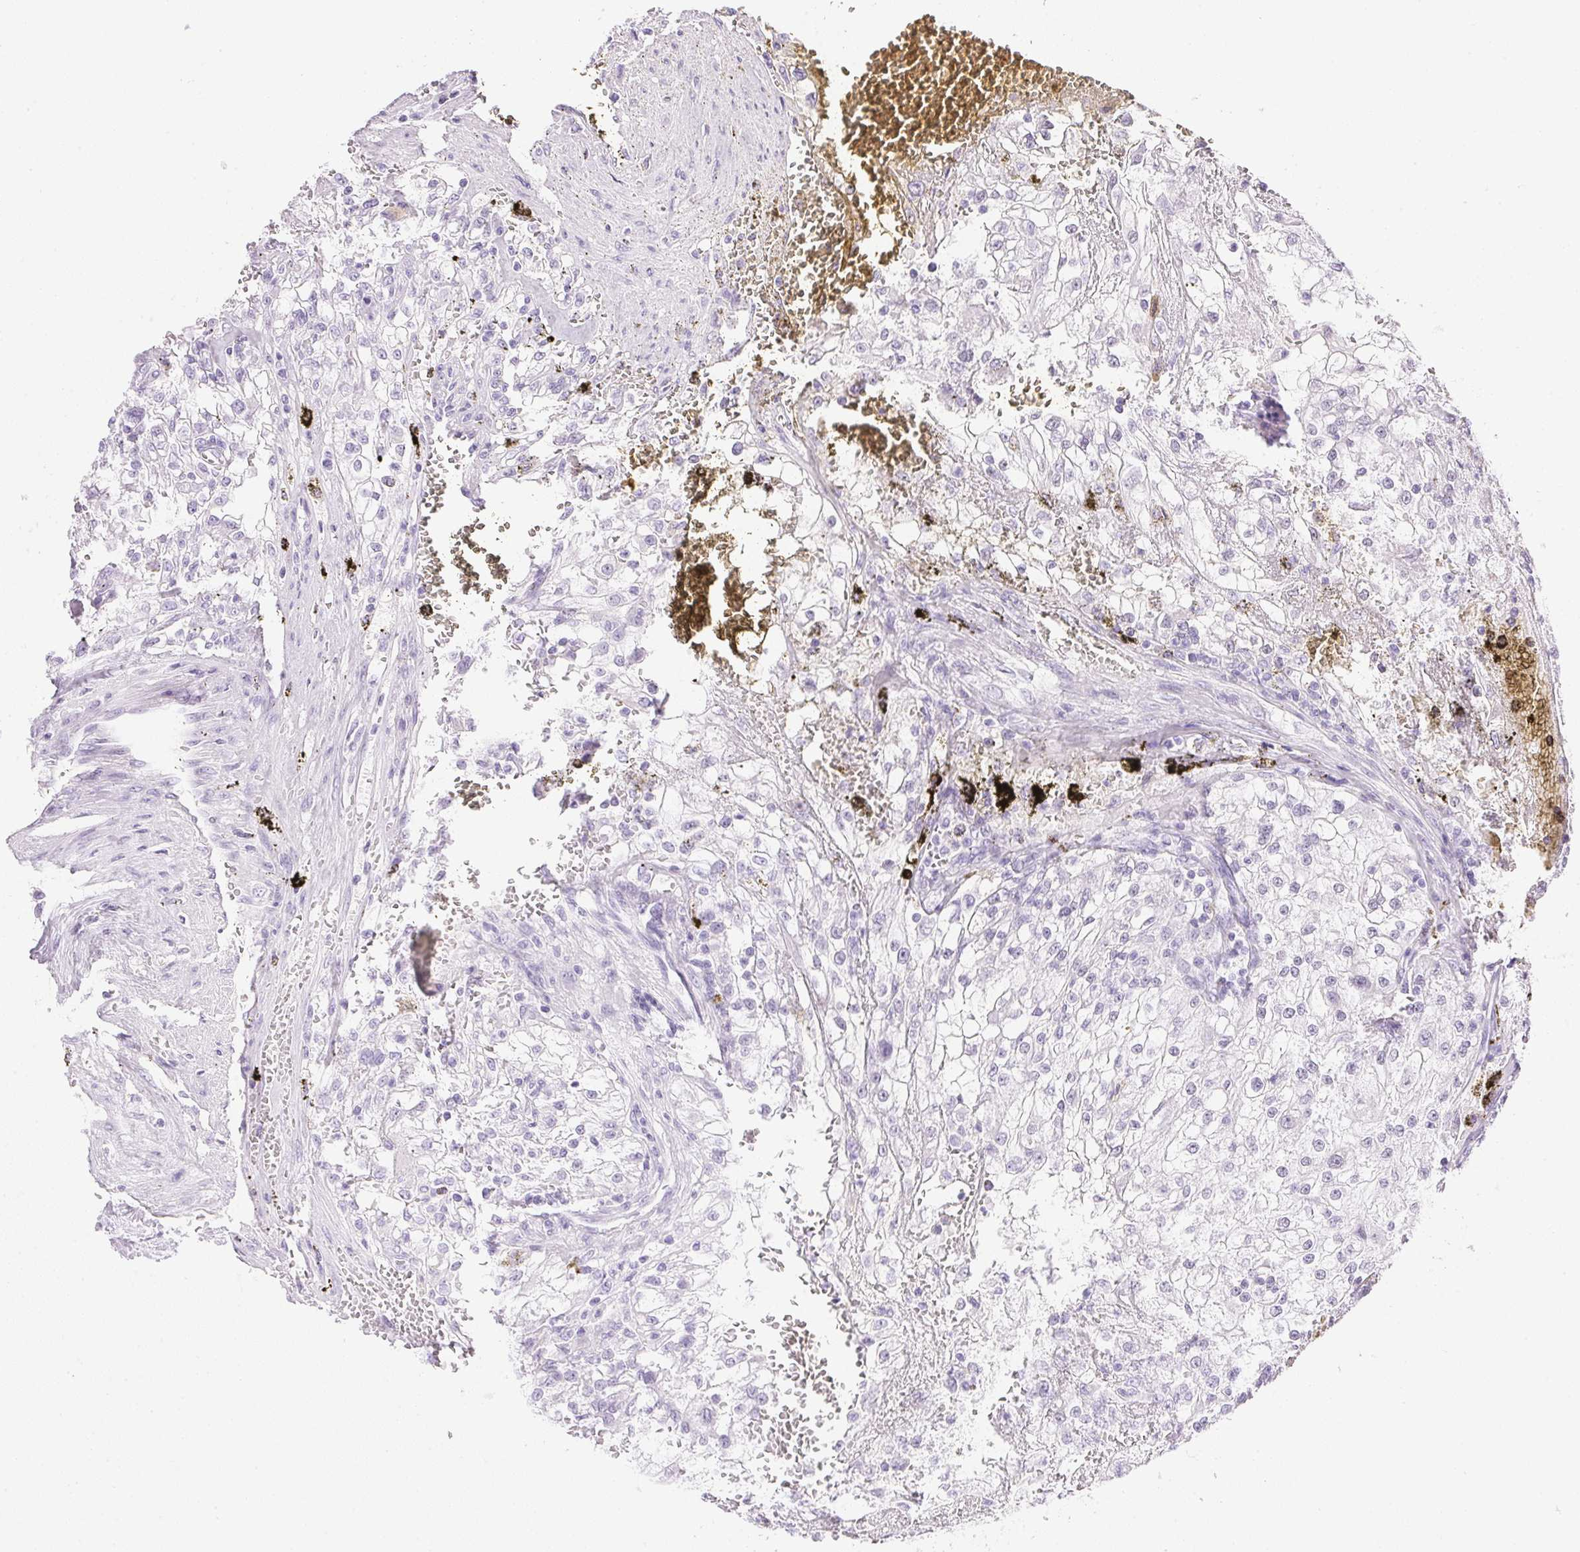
{"staining": {"intensity": "negative", "quantity": "none", "location": "none"}, "tissue": "renal cancer", "cell_type": "Tumor cells", "image_type": "cancer", "snomed": [{"axis": "morphology", "description": "Adenocarcinoma, NOS"}, {"axis": "topography", "description": "Kidney"}], "caption": "High magnification brightfield microscopy of renal cancer stained with DAB (brown) and counterstained with hematoxylin (blue): tumor cells show no significant positivity.", "gene": "CPB1", "patient": {"sex": "female", "age": 74}}